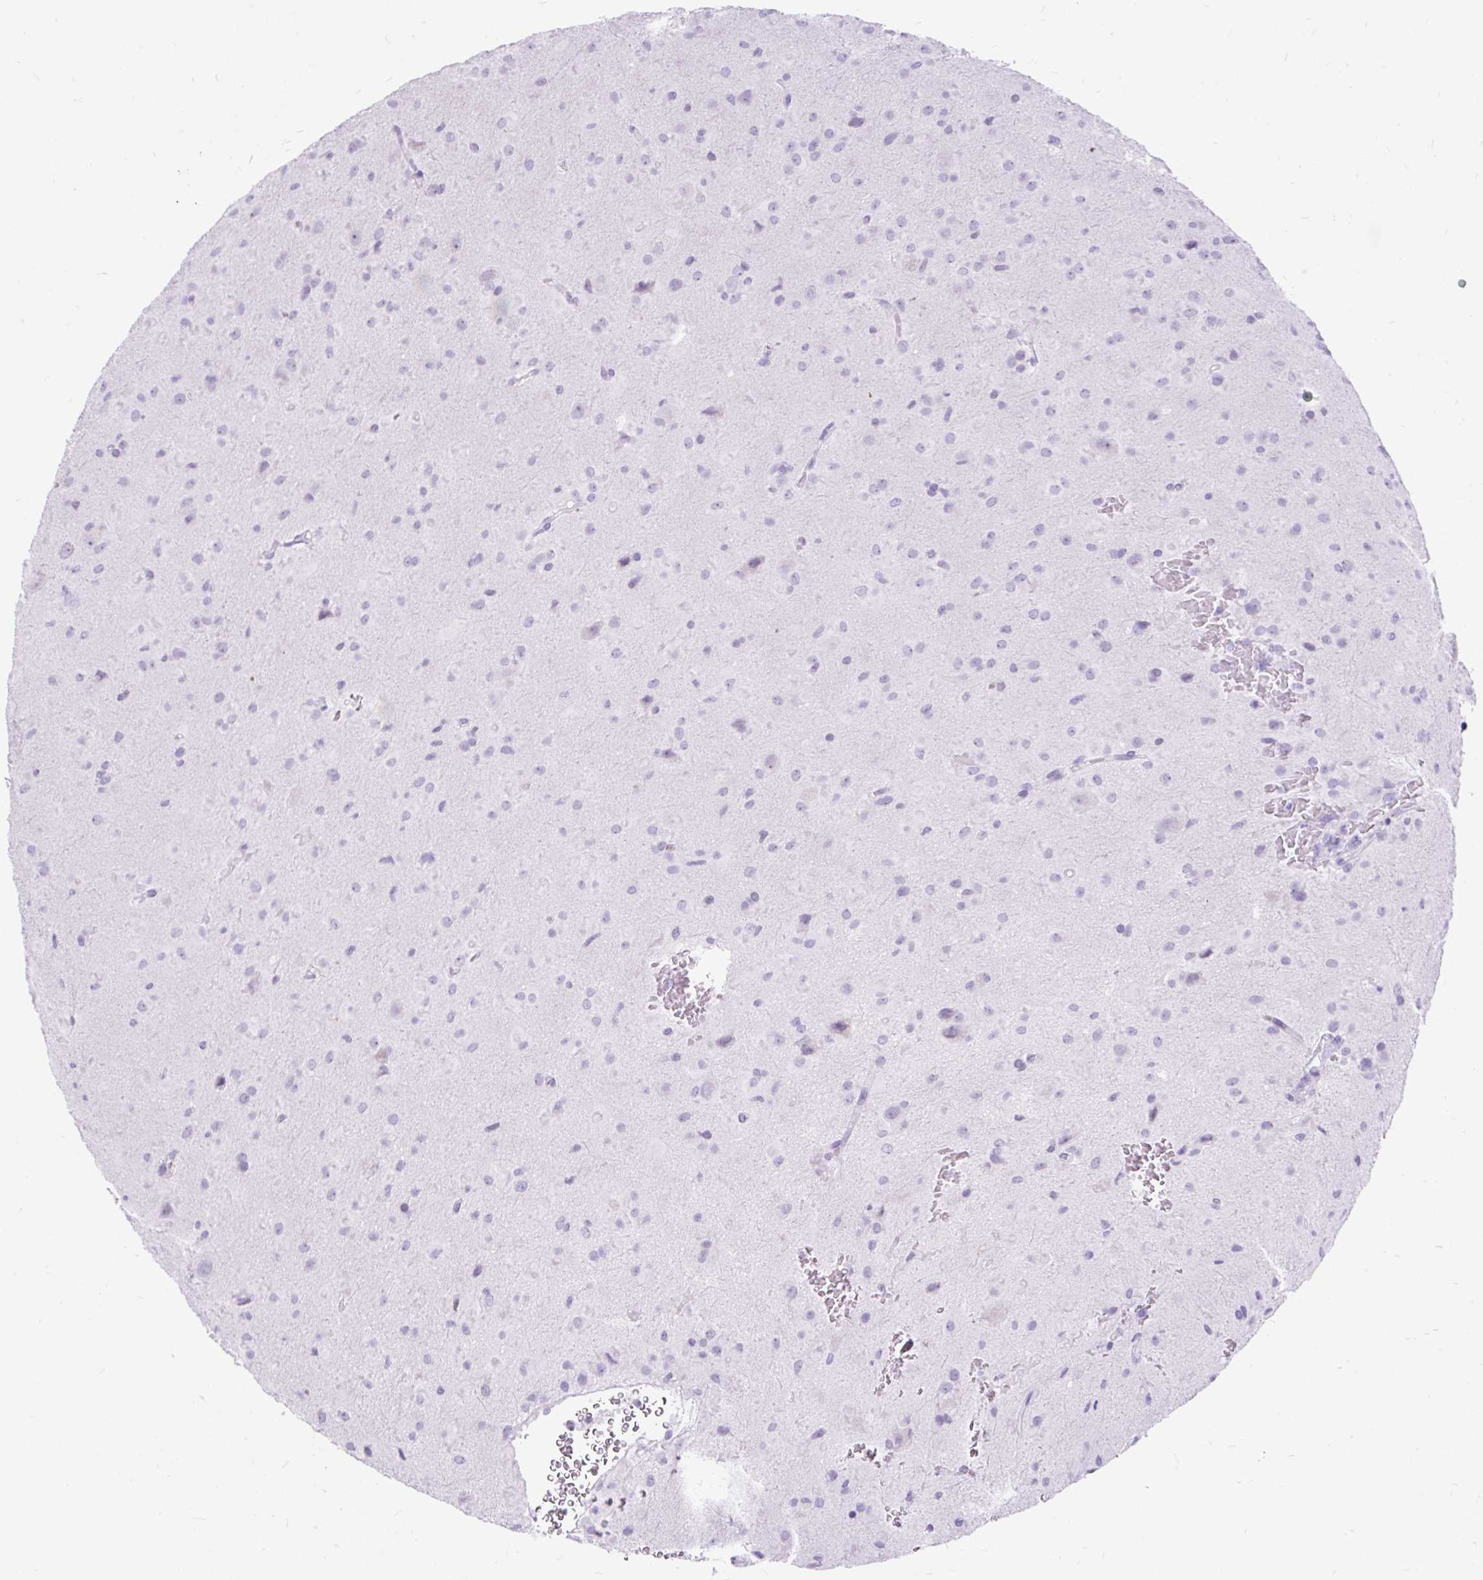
{"staining": {"intensity": "negative", "quantity": "none", "location": "none"}, "tissue": "glioma", "cell_type": "Tumor cells", "image_type": "cancer", "snomed": [{"axis": "morphology", "description": "Glioma, malignant, Low grade"}, {"axis": "topography", "description": "Brain"}], "caption": "The immunohistochemistry (IHC) micrograph has no significant positivity in tumor cells of malignant glioma (low-grade) tissue. (Brightfield microscopy of DAB (3,3'-diaminobenzidine) immunohistochemistry at high magnification).", "gene": "SCGB1A1", "patient": {"sex": "male", "age": 58}}